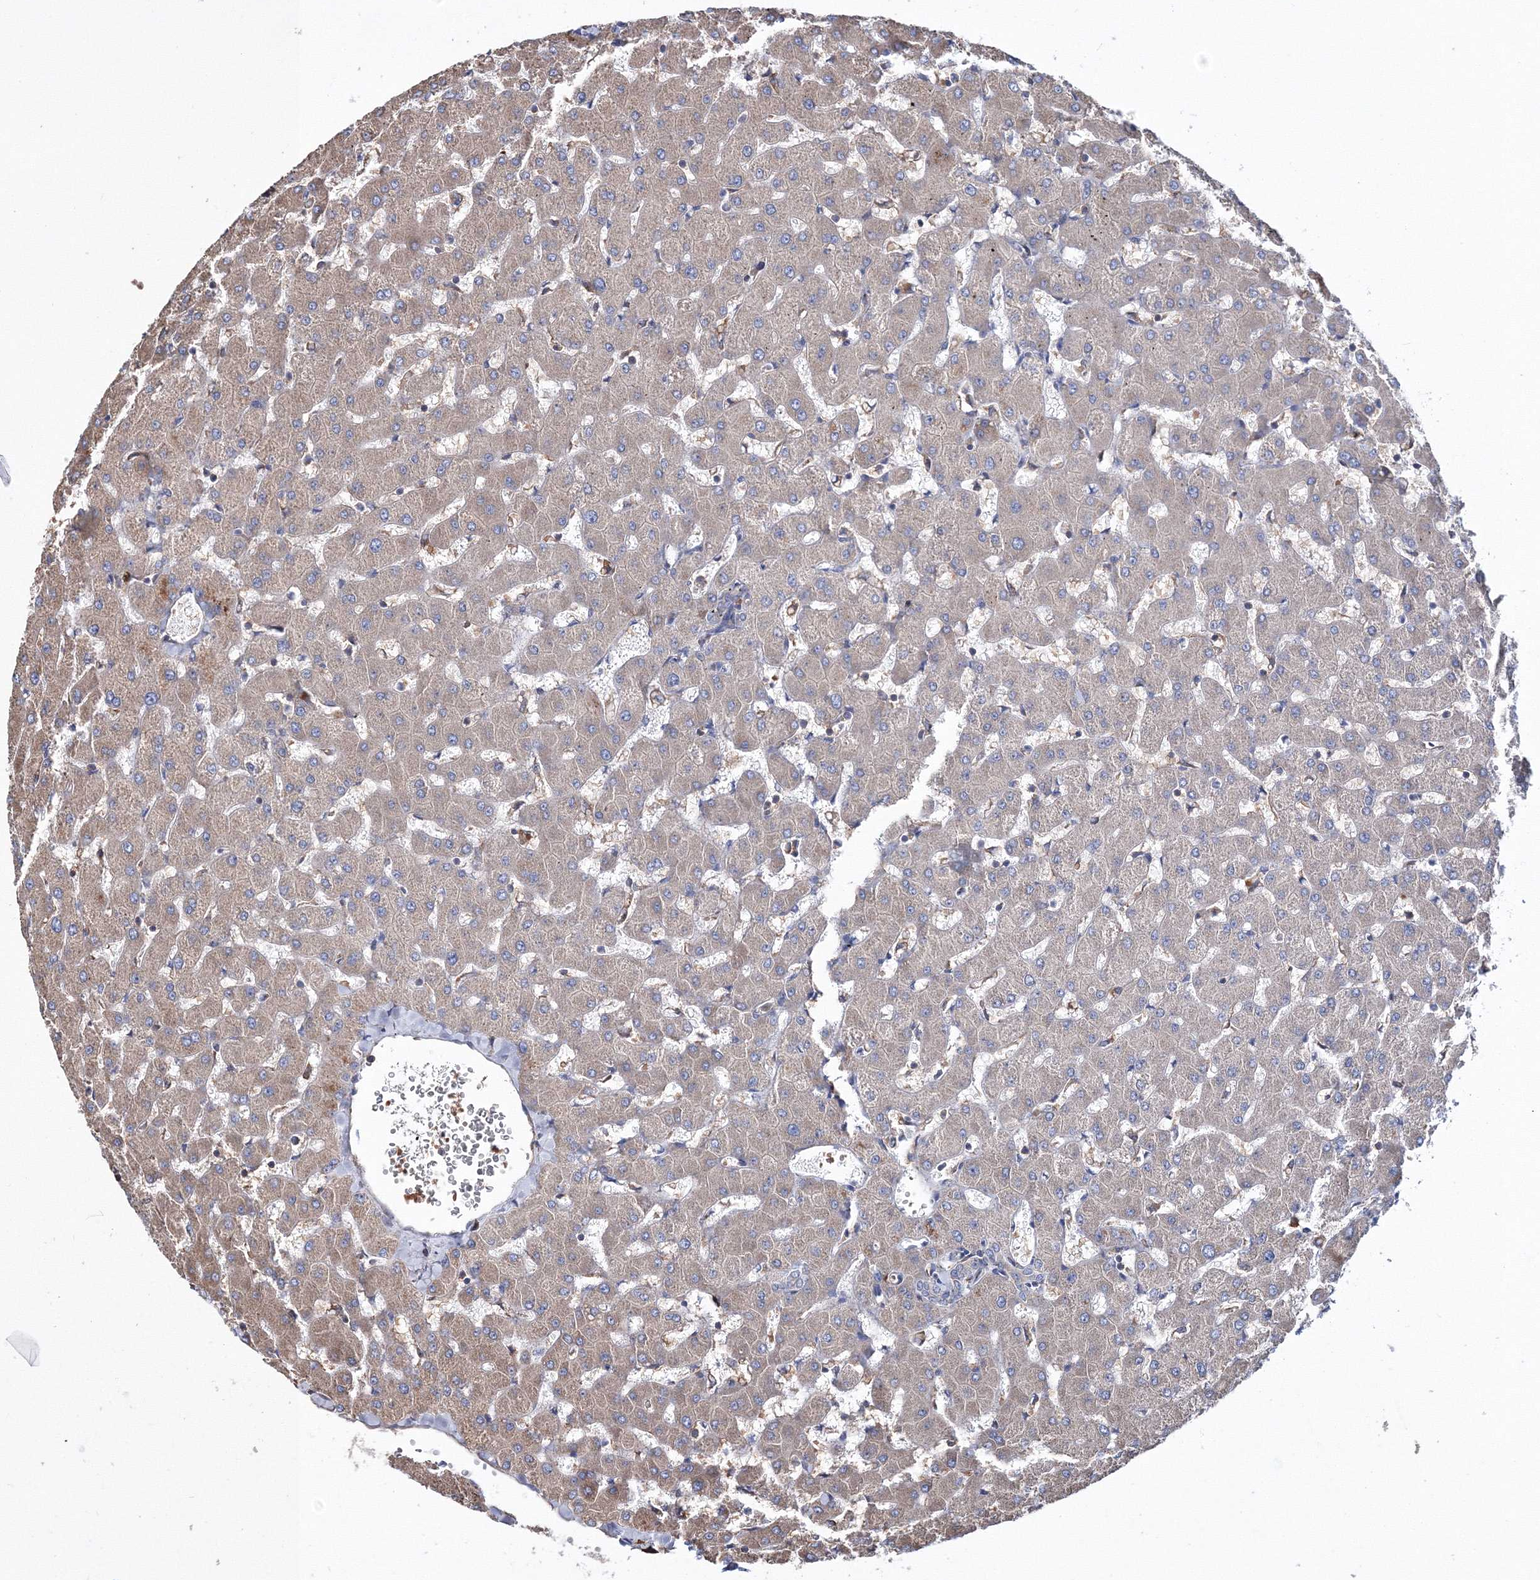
{"staining": {"intensity": "negative", "quantity": "none", "location": "none"}, "tissue": "liver", "cell_type": "Cholangiocytes", "image_type": "normal", "snomed": [{"axis": "morphology", "description": "Normal tissue, NOS"}, {"axis": "topography", "description": "Liver"}], "caption": "IHC of benign human liver displays no positivity in cholangiocytes.", "gene": "VPS8", "patient": {"sex": "female", "age": 63}}